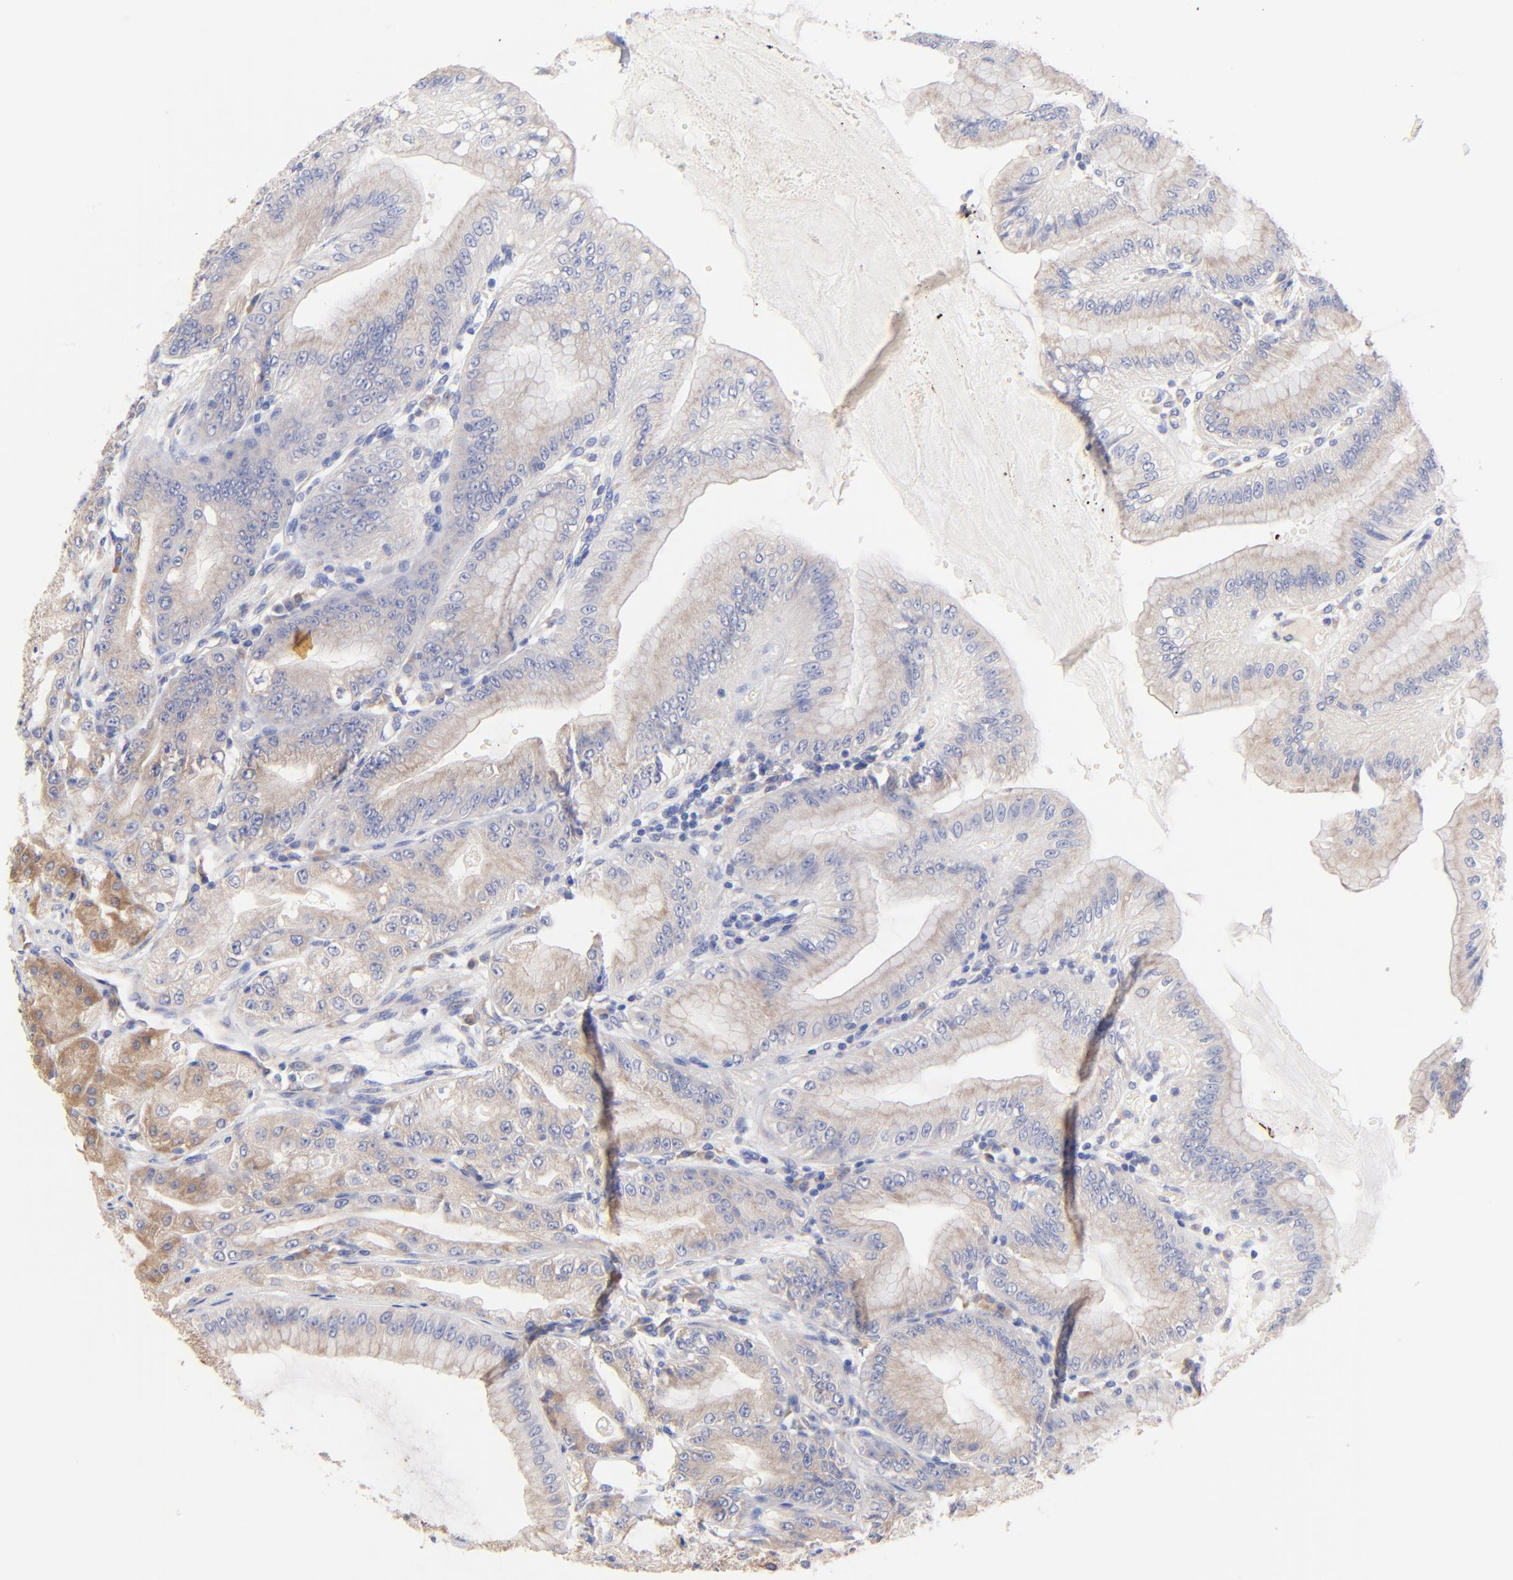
{"staining": {"intensity": "moderate", "quantity": "<25%", "location": "cytoplasmic/membranous"}, "tissue": "stomach", "cell_type": "Glandular cells", "image_type": "normal", "snomed": [{"axis": "morphology", "description": "Normal tissue, NOS"}, {"axis": "topography", "description": "Stomach, lower"}], "caption": "A micrograph showing moderate cytoplasmic/membranous expression in about <25% of glandular cells in normal stomach, as visualized by brown immunohistochemical staining.", "gene": "TNFRSF13C", "patient": {"sex": "male", "age": 71}}